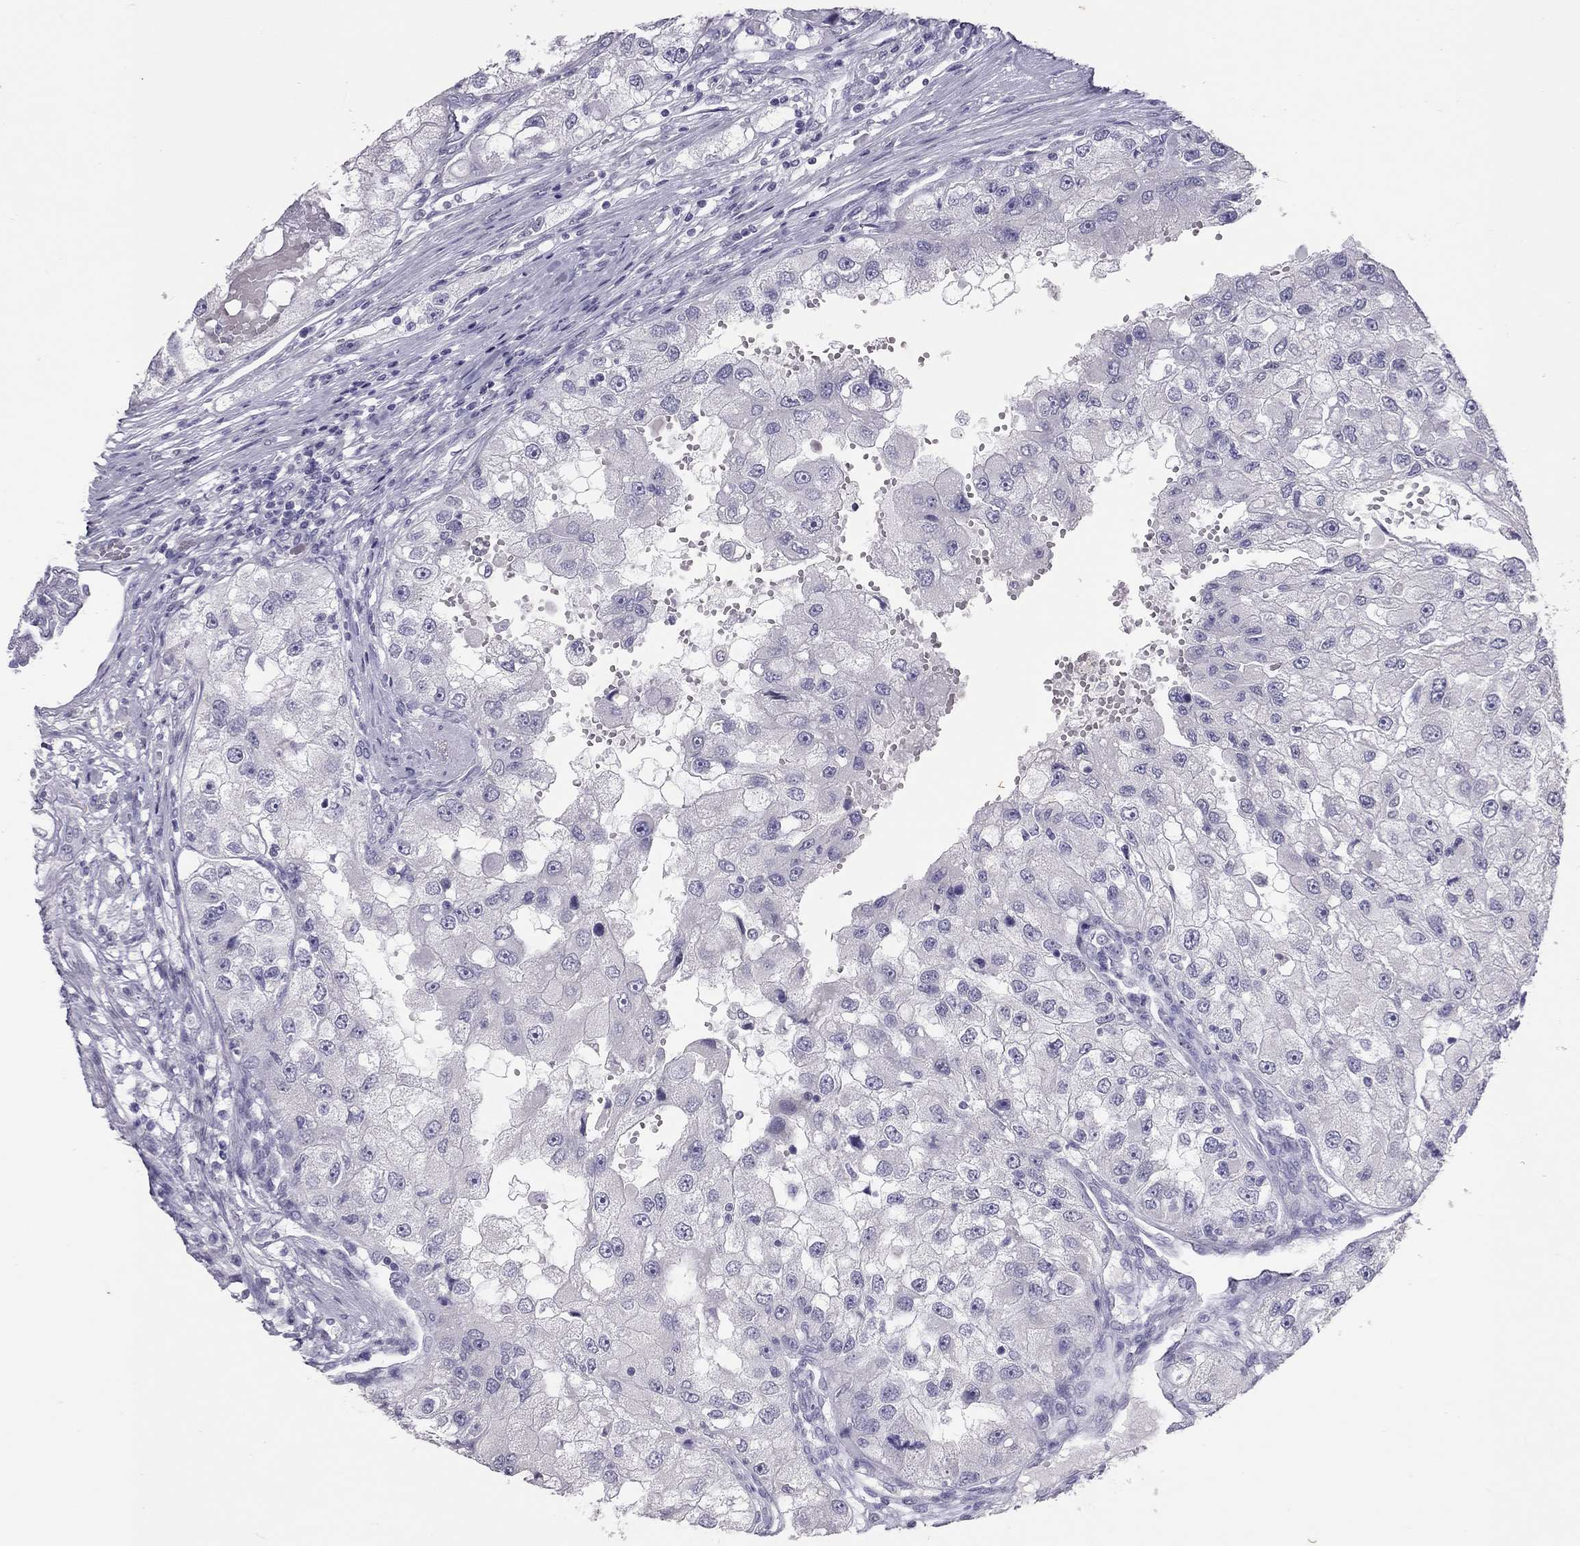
{"staining": {"intensity": "negative", "quantity": "none", "location": "none"}, "tissue": "renal cancer", "cell_type": "Tumor cells", "image_type": "cancer", "snomed": [{"axis": "morphology", "description": "Adenocarcinoma, NOS"}, {"axis": "topography", "description": "Kidney"}], "caption": "Protein analysis of adenocarcinoma (renal) demonstrates no significant positivity in tumor cells.", "gene": "PSMB11", "patient": {"sex": "male", "age": 63}}